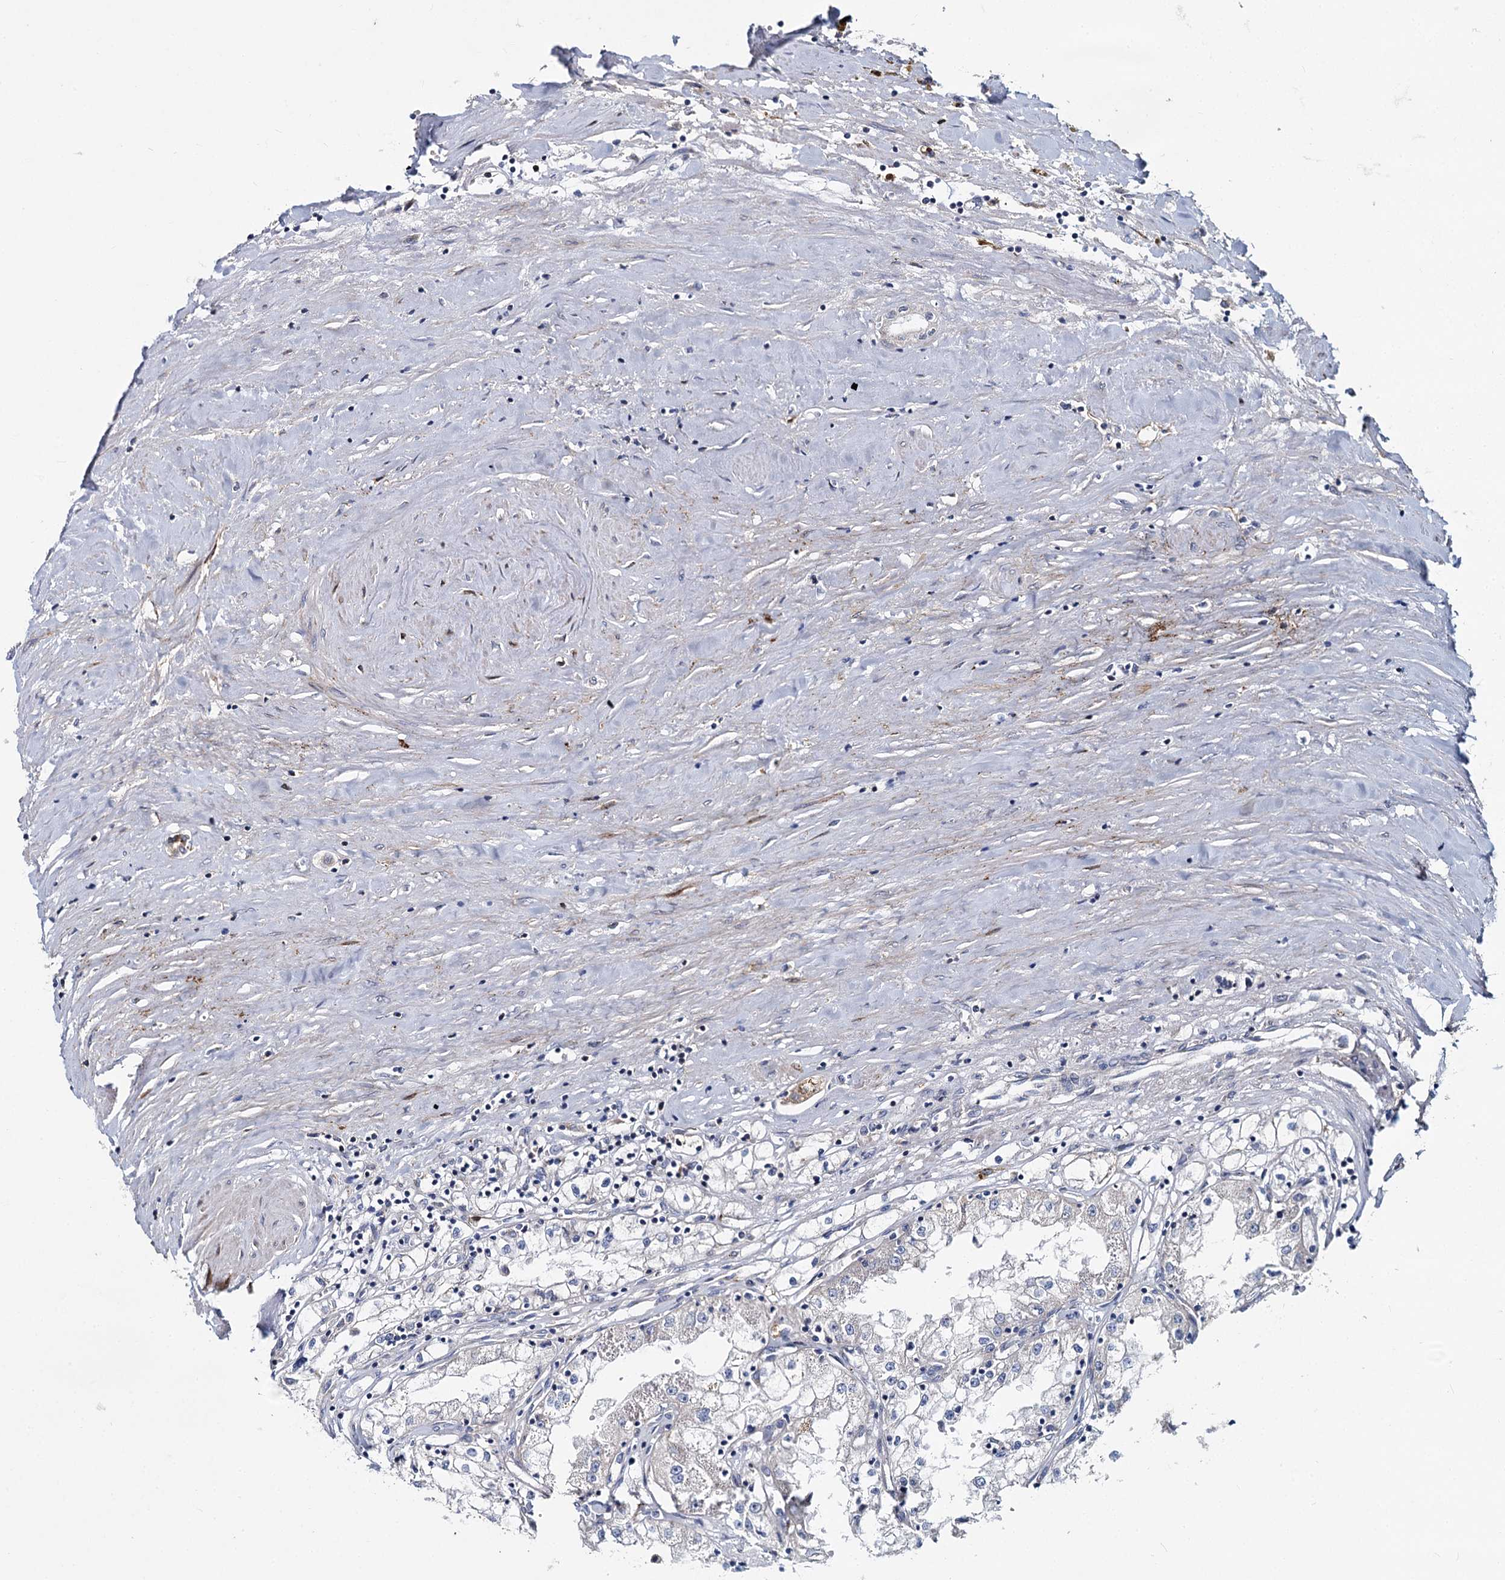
{"staining": {"intensity": "negative", "quantity": "none", "location": "none"}, "tissue": "renal cancer", "cell_type": "Tumor cells", "image_type": "cancer", "snomed": [{"axis": "morphology", "description": "Adenocarcinoma, NOS"}, {"axis": "topography", "description": "Kidney"}], "caption": "Renal cancer (adenocarcinoma) was stained to show a protein in brown. There is no significant expression in tumor cells.", "gene": "DCUN1D2", "patient": {"sex": "male", "age": 56}}